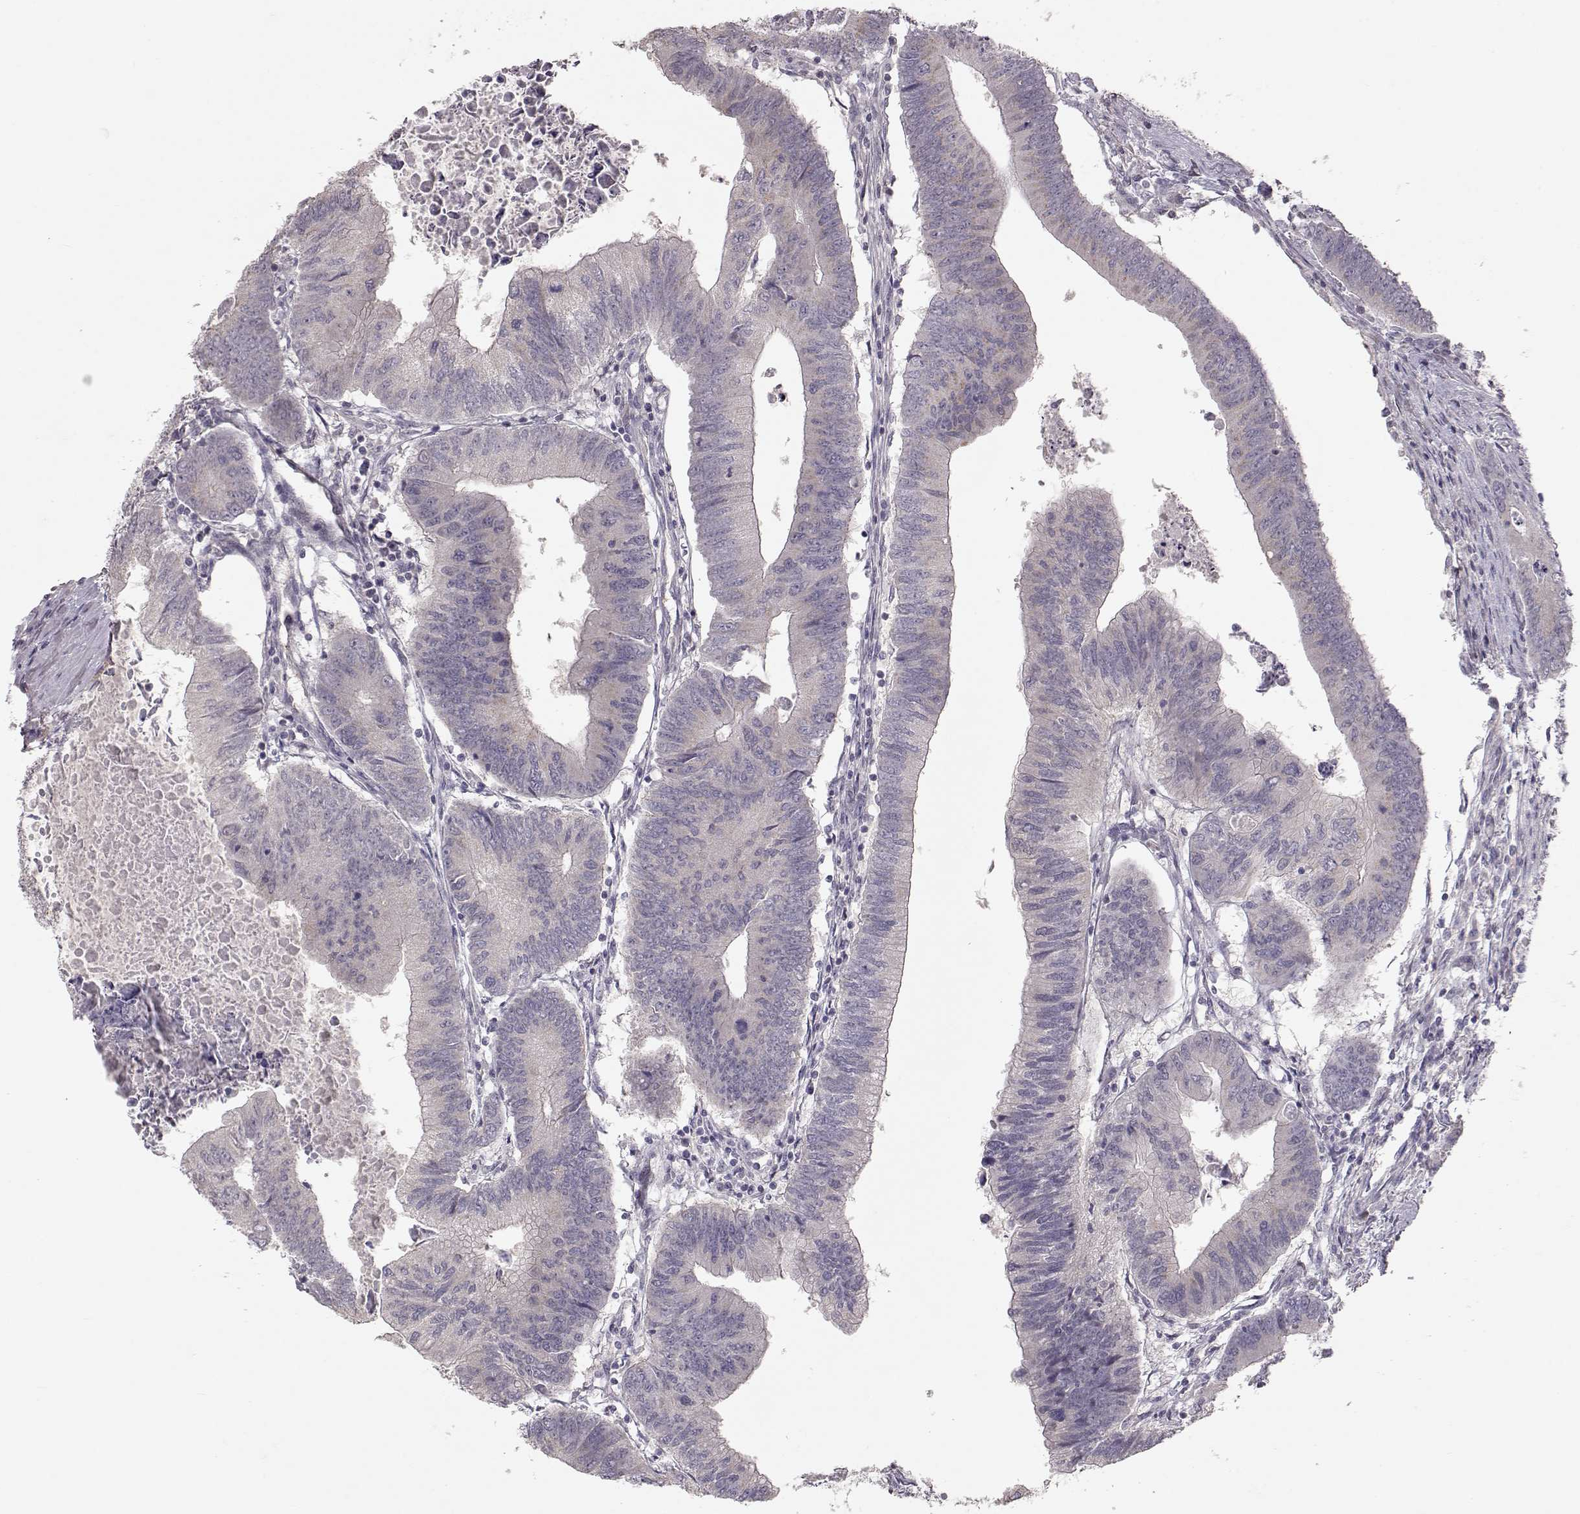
{"staining": {"intensity": "negative", "quantity": "none", "location": "none"}, "tissue": "colorectal cancer", "cell_type": "Tumor cells", "image_type": "cancer", "snomed": [{"axis": "morphology", "description": "Adenocarcinoma, NOS"}, {"axis": "topography", "description": "Colon"}], "caption": "Tumor cells are negative for protein expression in human colorectal cancer.", "gene": "PNMT", "patient": {"sex": "male", "age": 53}}